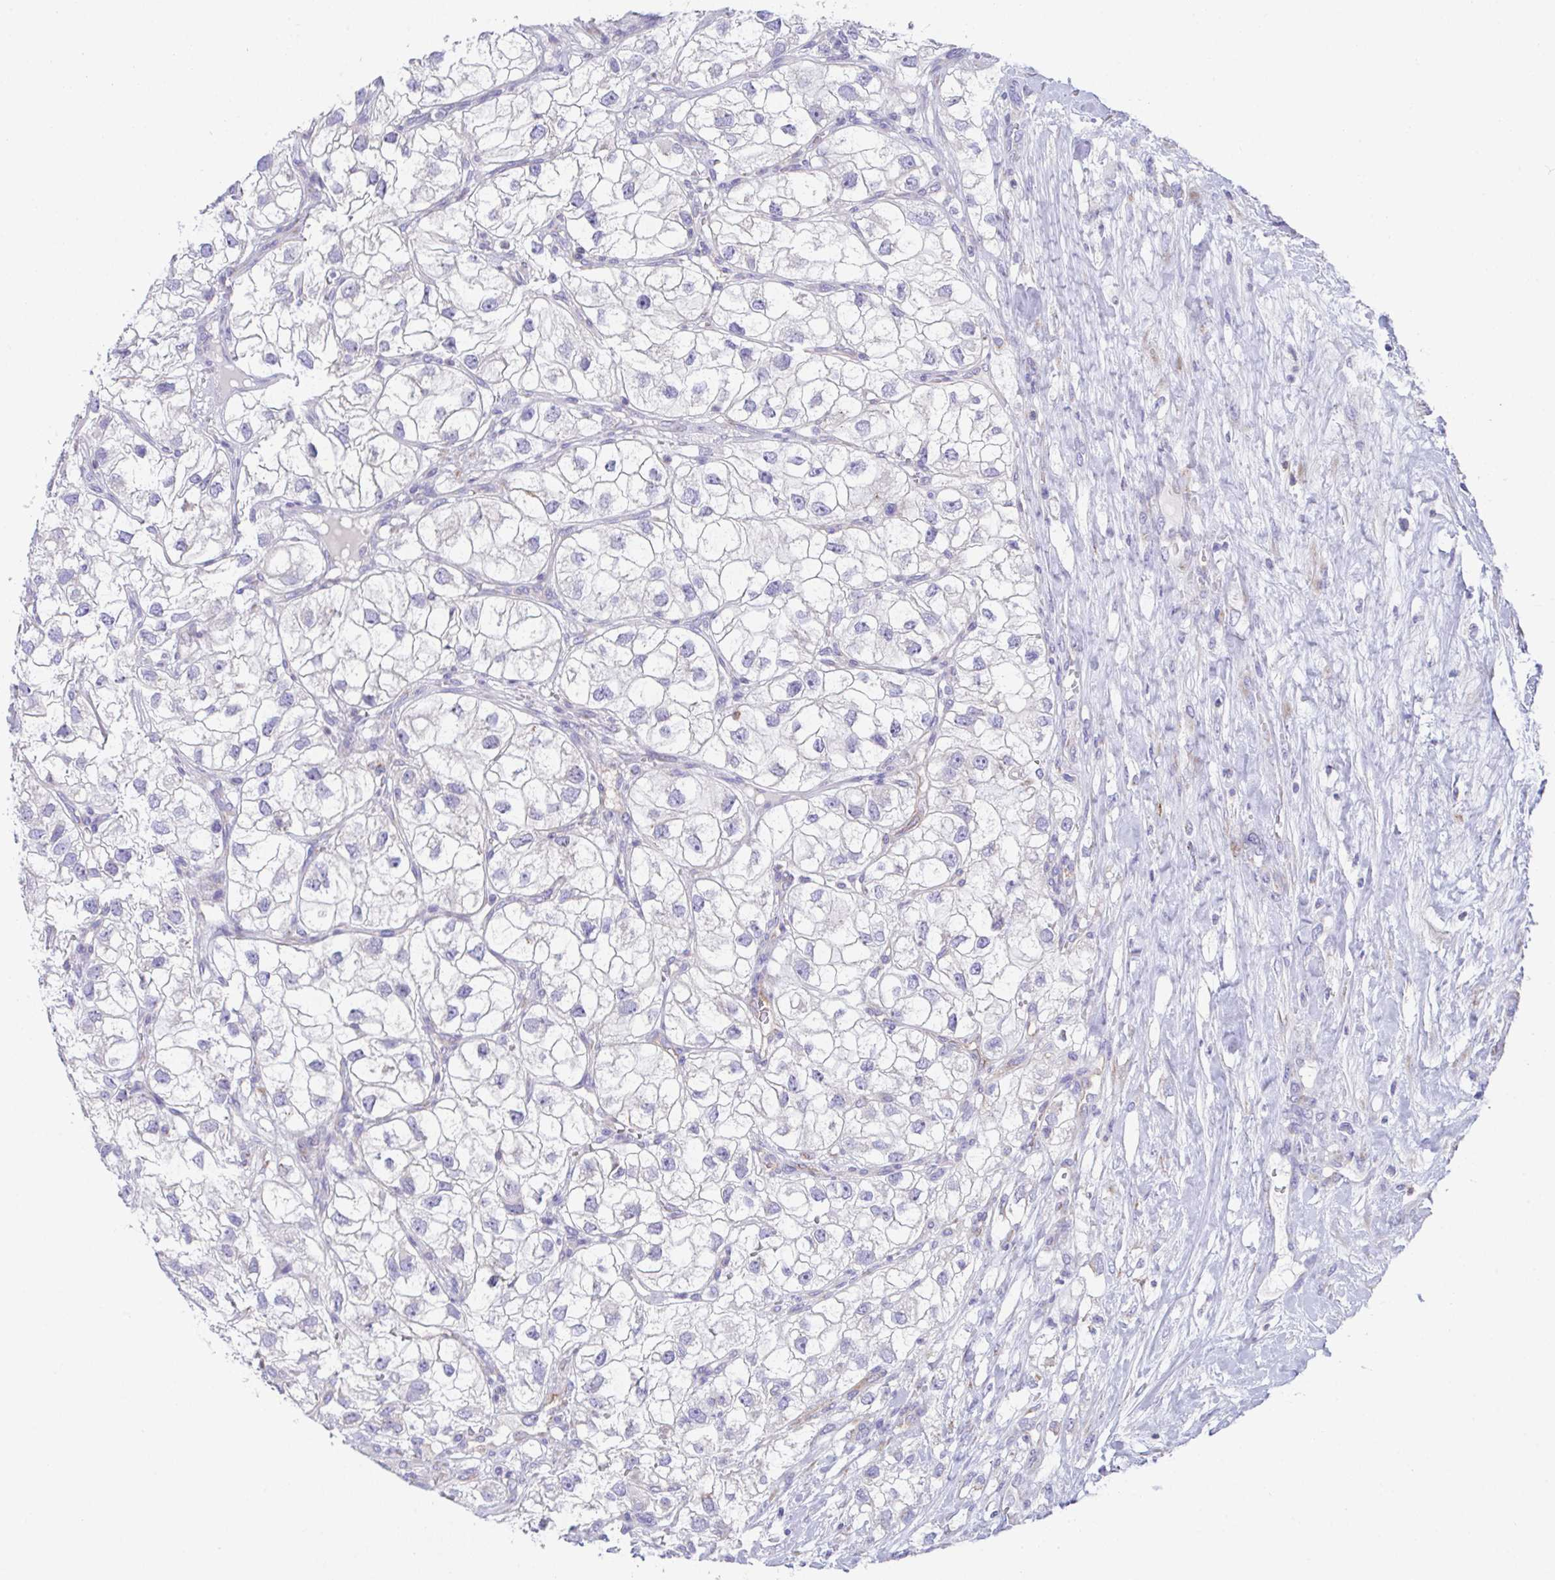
{"staining": {"intensity": "negative", "quantity": "none", "location": "none"}, "tissue": "renal cancer", "cell_type": "Tumor cells", "image_type": "cancer", "snomed": [{"axis": "morphology", "description": "Adenocarcinoma, NOS"}, {"axis": "topography", "description": "Kidney"}], "caption": "This is an IHC micrograph of human renal cancer (adenocarcinoma). There is no expression in tumor cells.", "gene": "MIA3", "patient": {"sex": "male", "age": 59}}